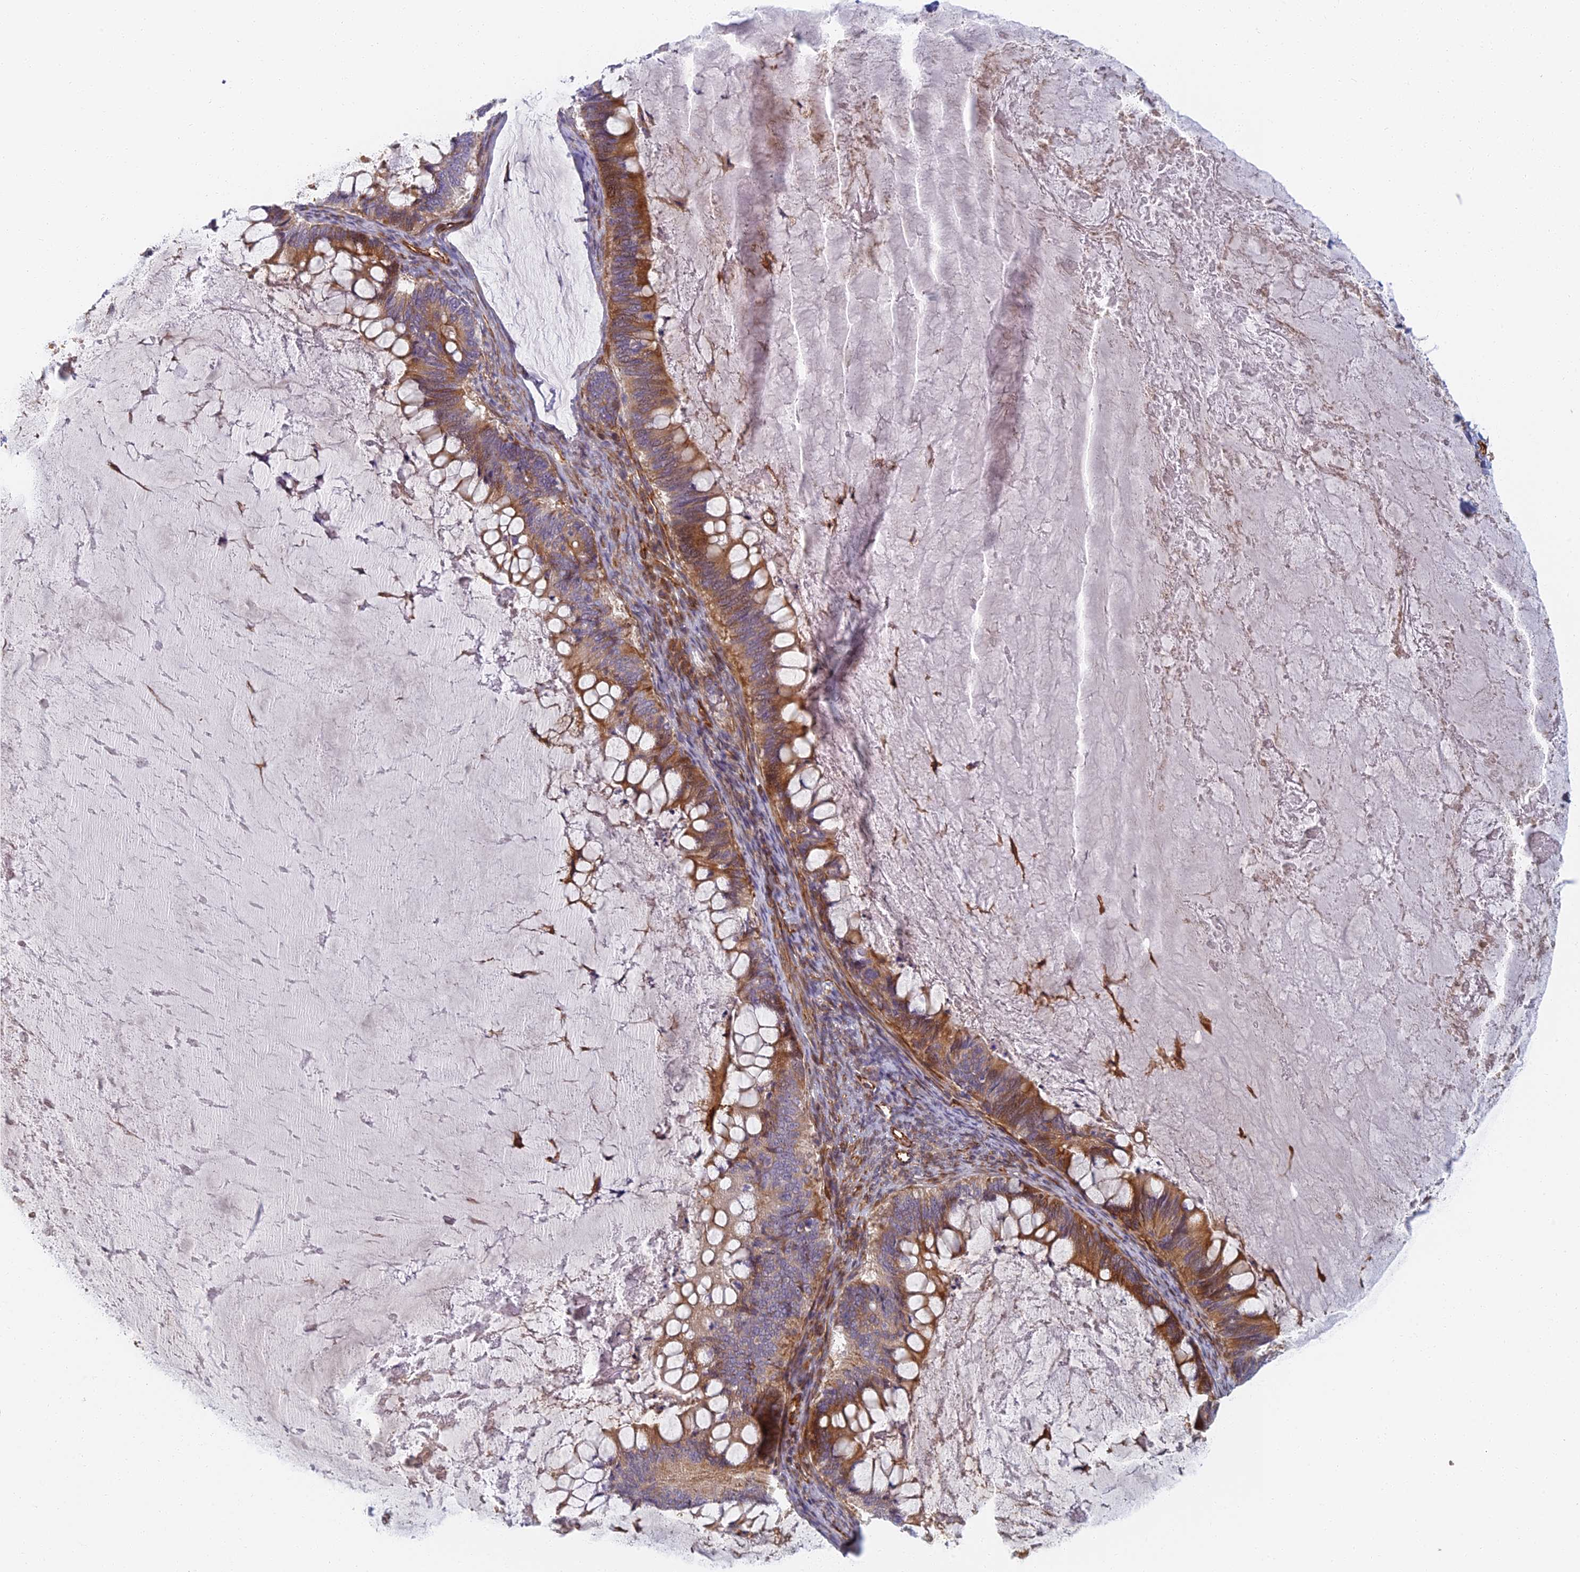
{"staining": {"intensity": "moderate", "quantity": ">75%", "location": "cytoplasmic/membranous"}, "tissue": "ovarian cancer", "cell_type": "Tumor cells", "image_type": "cancer", "snomed": [{"axis": "morphology", "description": "Cystadenocarcinoma, mucinous, NOS"}, {"axis": "topography", "description": "Ovary"}], "caption": "Immunohistochemistry of ovarian cancer exhibits medium levels of moderate cytoplasmic/membranous positivity in about >75% of tumor cells. (DAB IHC, brown staining for protein, blue staining for nuclei).", "gene": "ABCB10", "patient": {"sex": "female", "age": 61}}